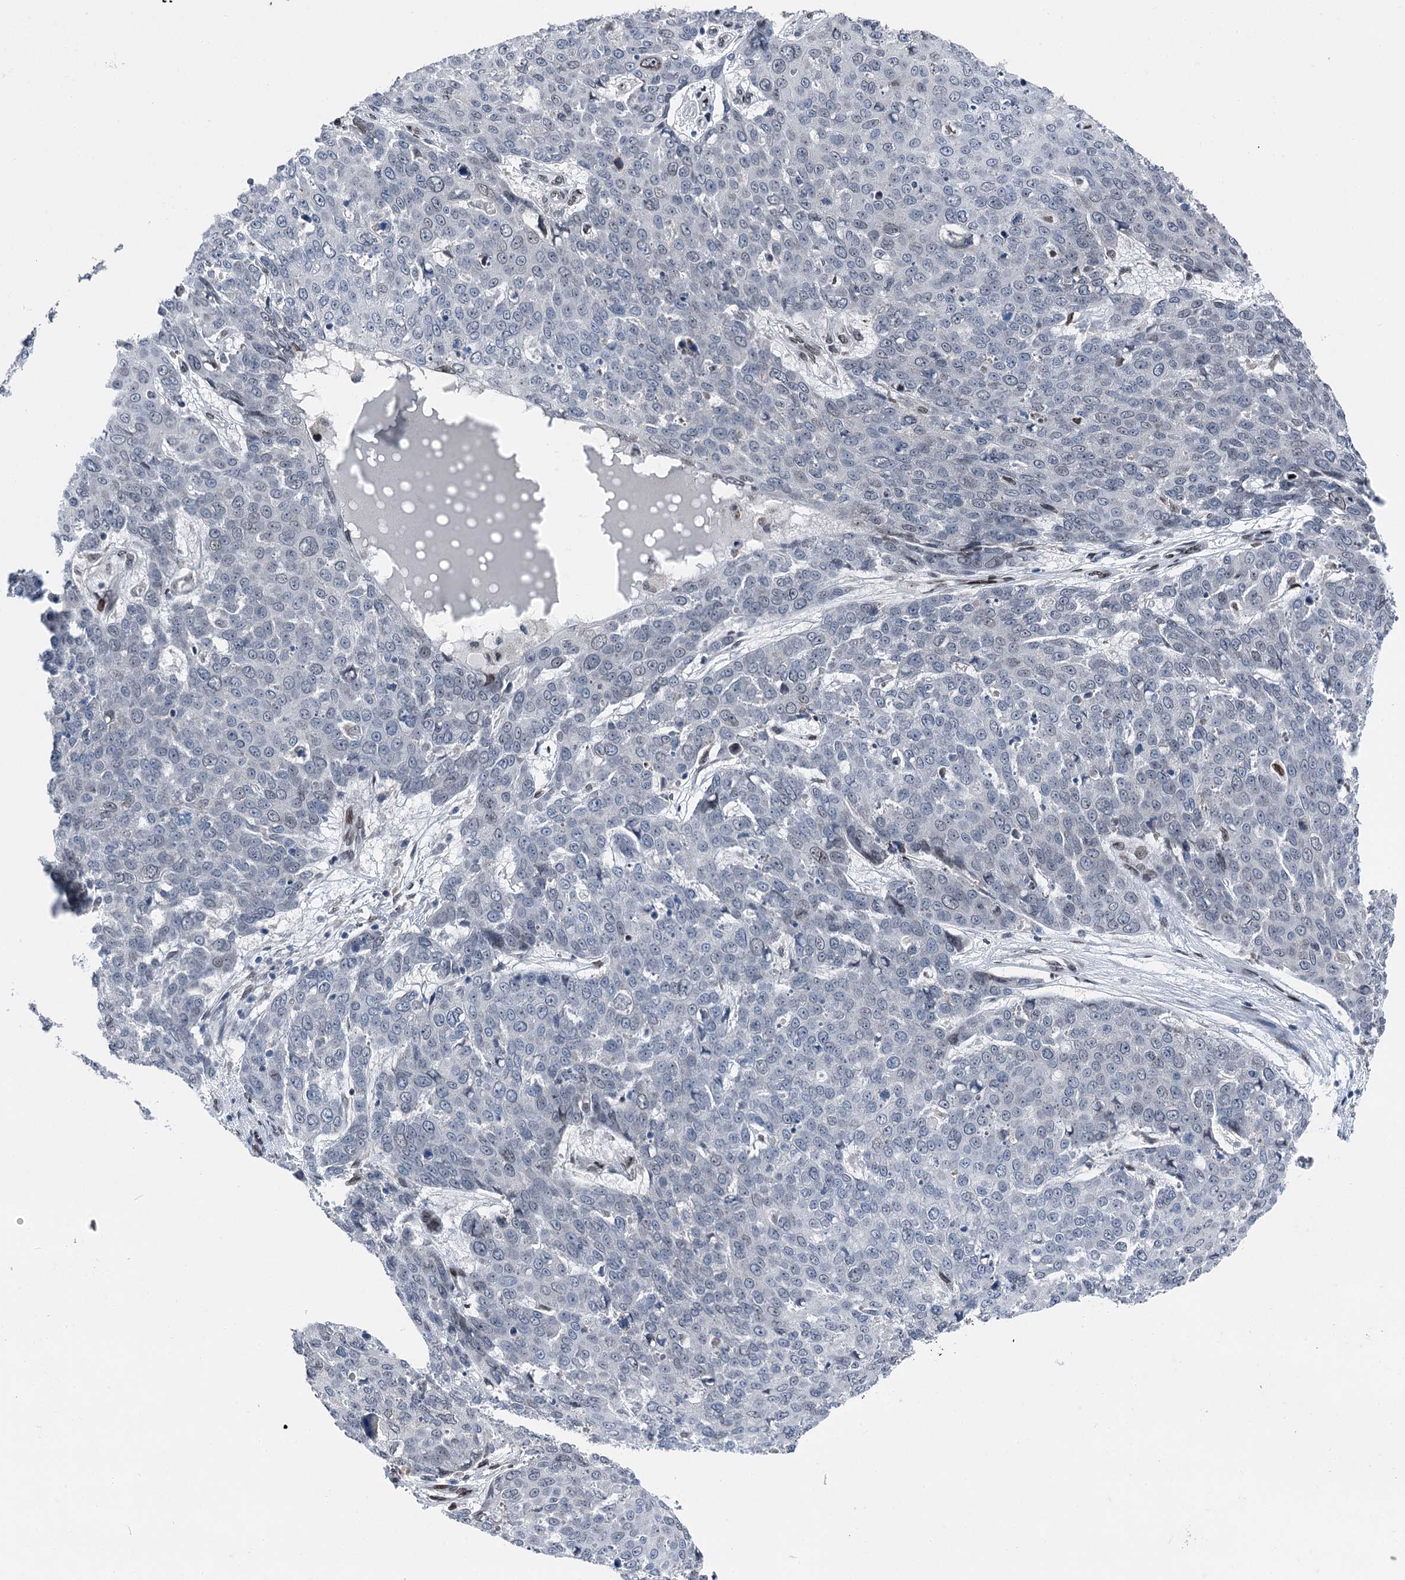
{"staining": {"intensity": "negative", "quantity": "none", "location": "none"}, "tissue": "skin cancer", "cell_type": "Tumor cells", "image_type": "cancer", "snomed": [{"axis": "morphology", "description": "Squamous cell carcinoma, NOS"}, {"axis": "topography", "description": "Skin"}], "caption": "Tumor cells are negative for brown protein staining in skin cancer.", "gene": "MRPL14", "patient": {"sex": "male", "age": 71}}